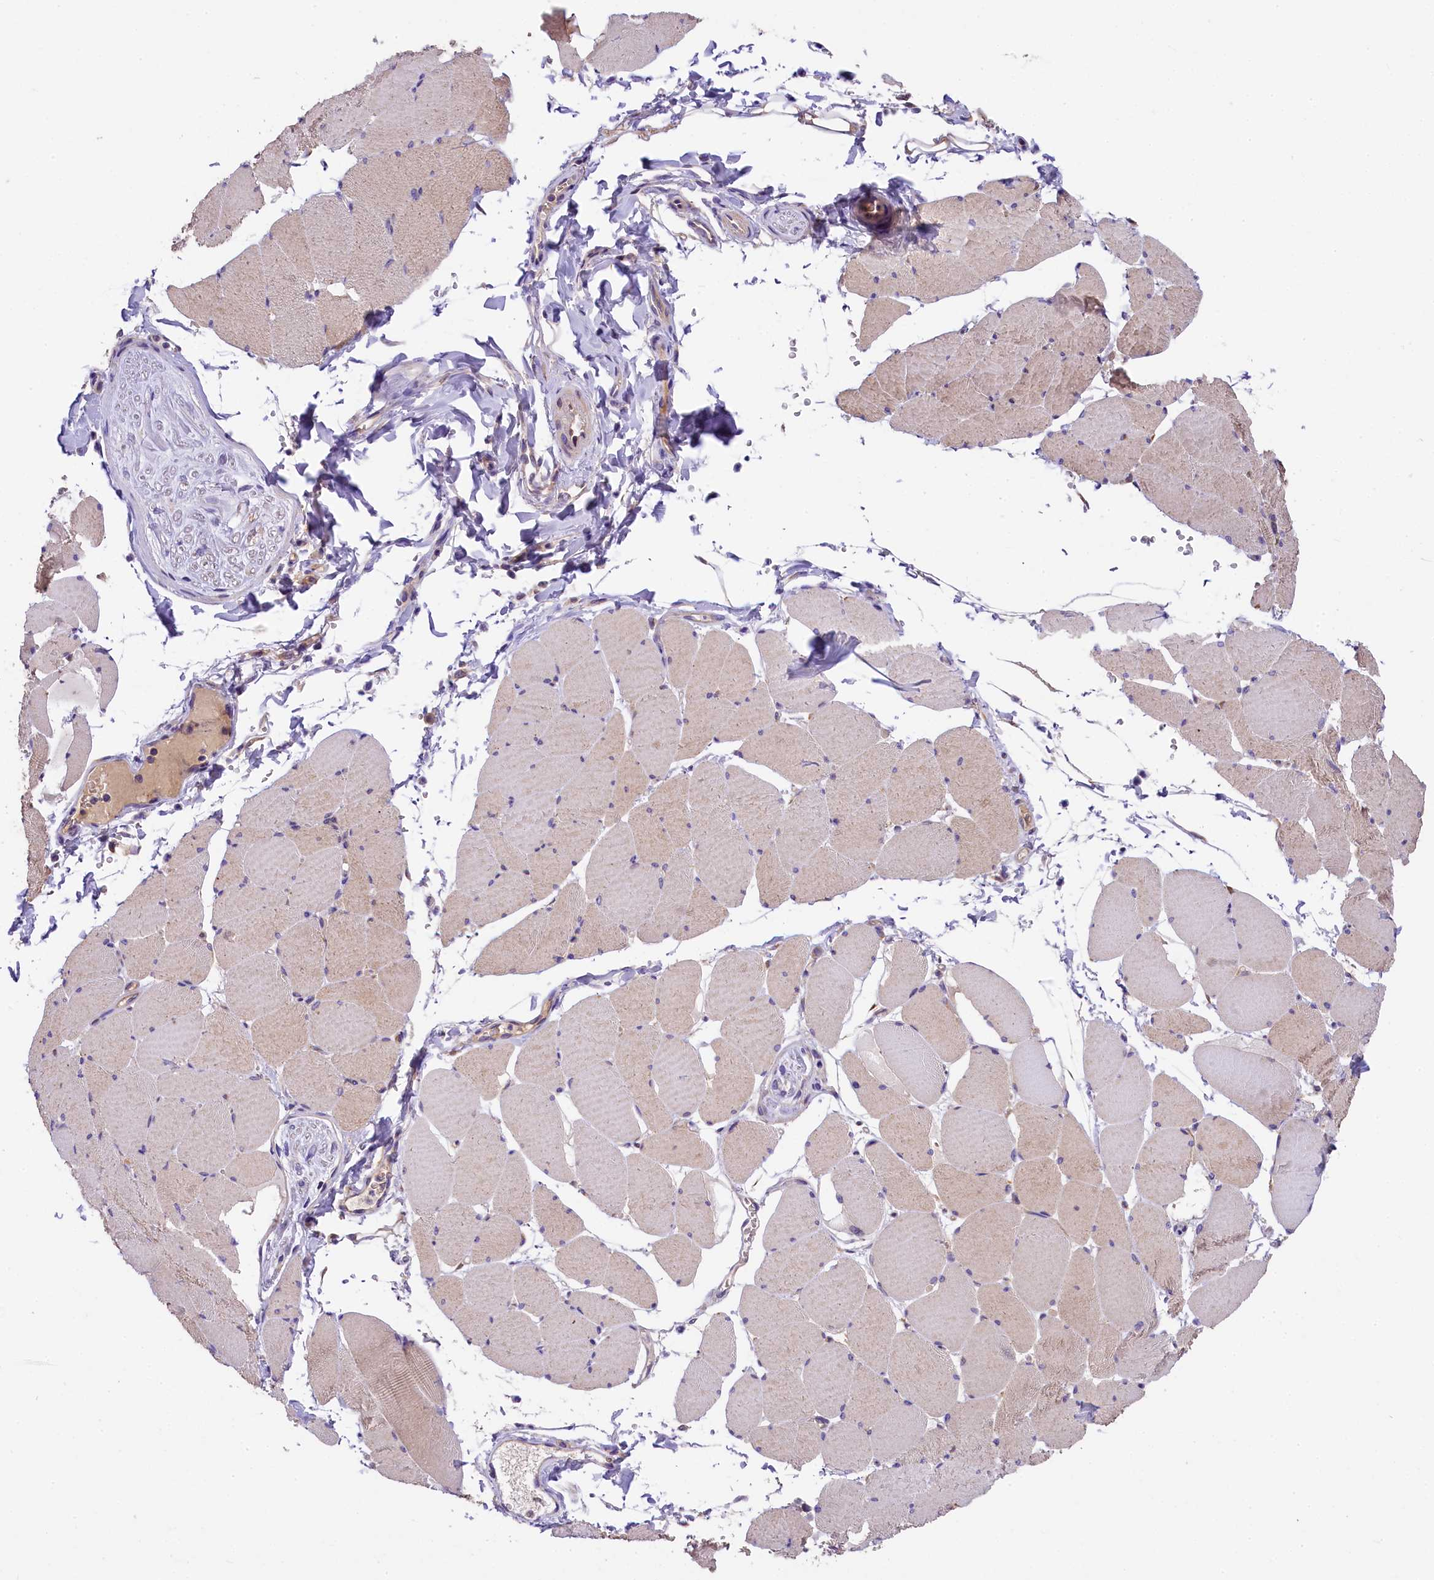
{"staining": {"intensity": "moderate", "quantity": "25%-75%", "location": "cytoplasmic/membranous"}, "tissue": "skeletal muscle", "cell_type": "Myocytes", "image_type": "normal", "snomed": [{"axis": "morphology", "description": "Normal tissue, NOS"}, {"axis": "topography", "description": "Skeletal muscle"}, {"axis": "topography", "description": "Head-Neck"}], "caption": "Myocytes demonstrate medium levels of moderate cytoplasmic/membranous staining in about 25%-75% of cells in benign human skeletal muscle. (DAB = brown stain, brightfield microscopy at high magnification).", "gene": "UBXN6", "patient": {"sex": "male", "age": 66}}